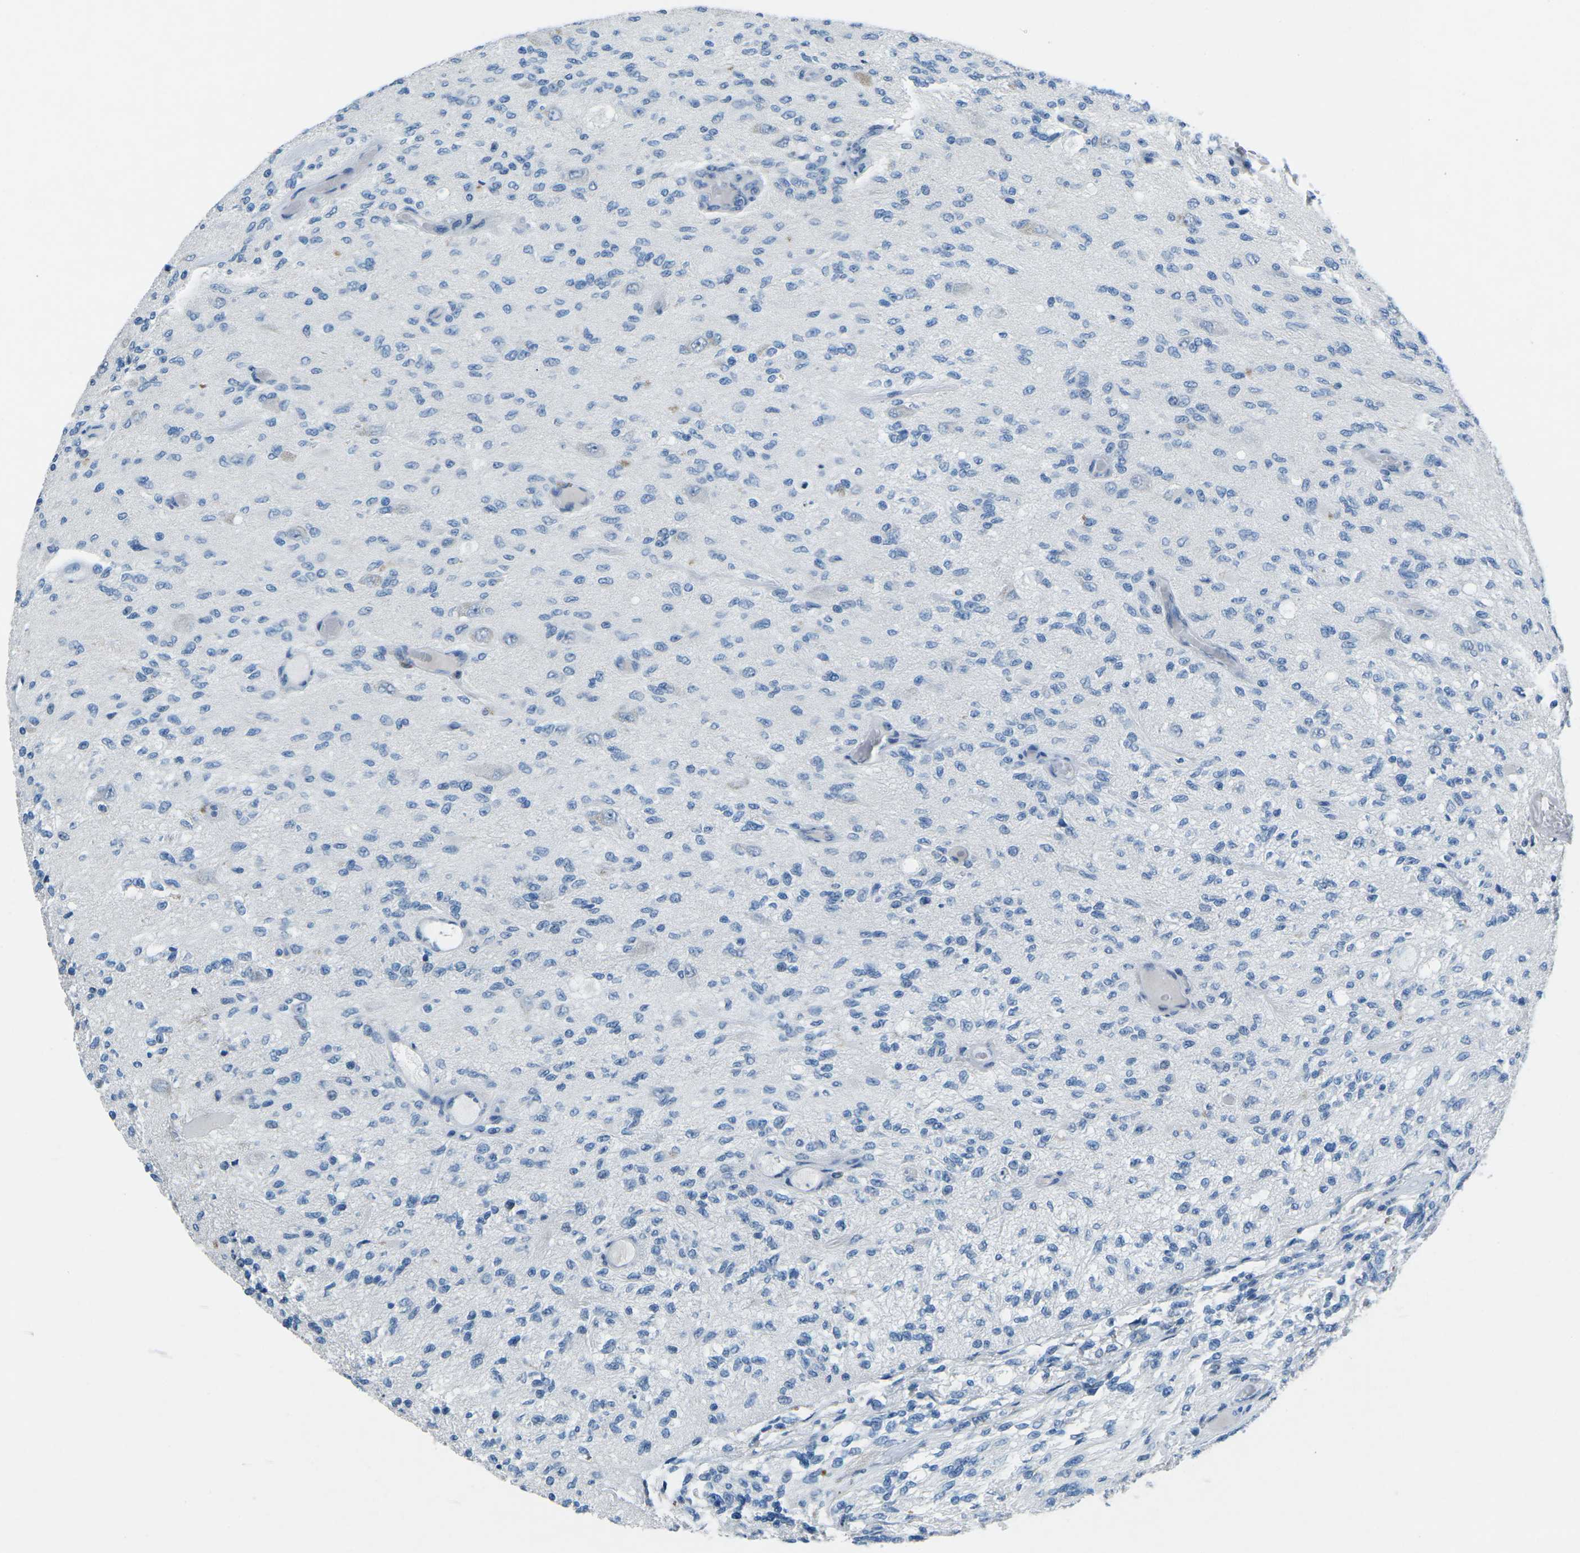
{"staining": {"intensity": "negative", "quantity": "none", "location": "none"}, "tissue": "glioma", "cell_type": "Tumor cells", "image_type": "cancer", "snomed": [{"axis": "morphology", "description": "Normal tissue, NOS"}, {"axis": "morphology", "description": "Glioma, malignant, High grade"}, {"axis": "topography", "description": "Cerebral cortex"}], "caption": "This micrograph is of malignant glioma (high-grade) stained with IHC to label a protein in brown with the nuclei are counter-stained blue. There is no staining in tumor cells.", "gene": "MBNL1", "patient": {"sex": "male", "age": 77}}